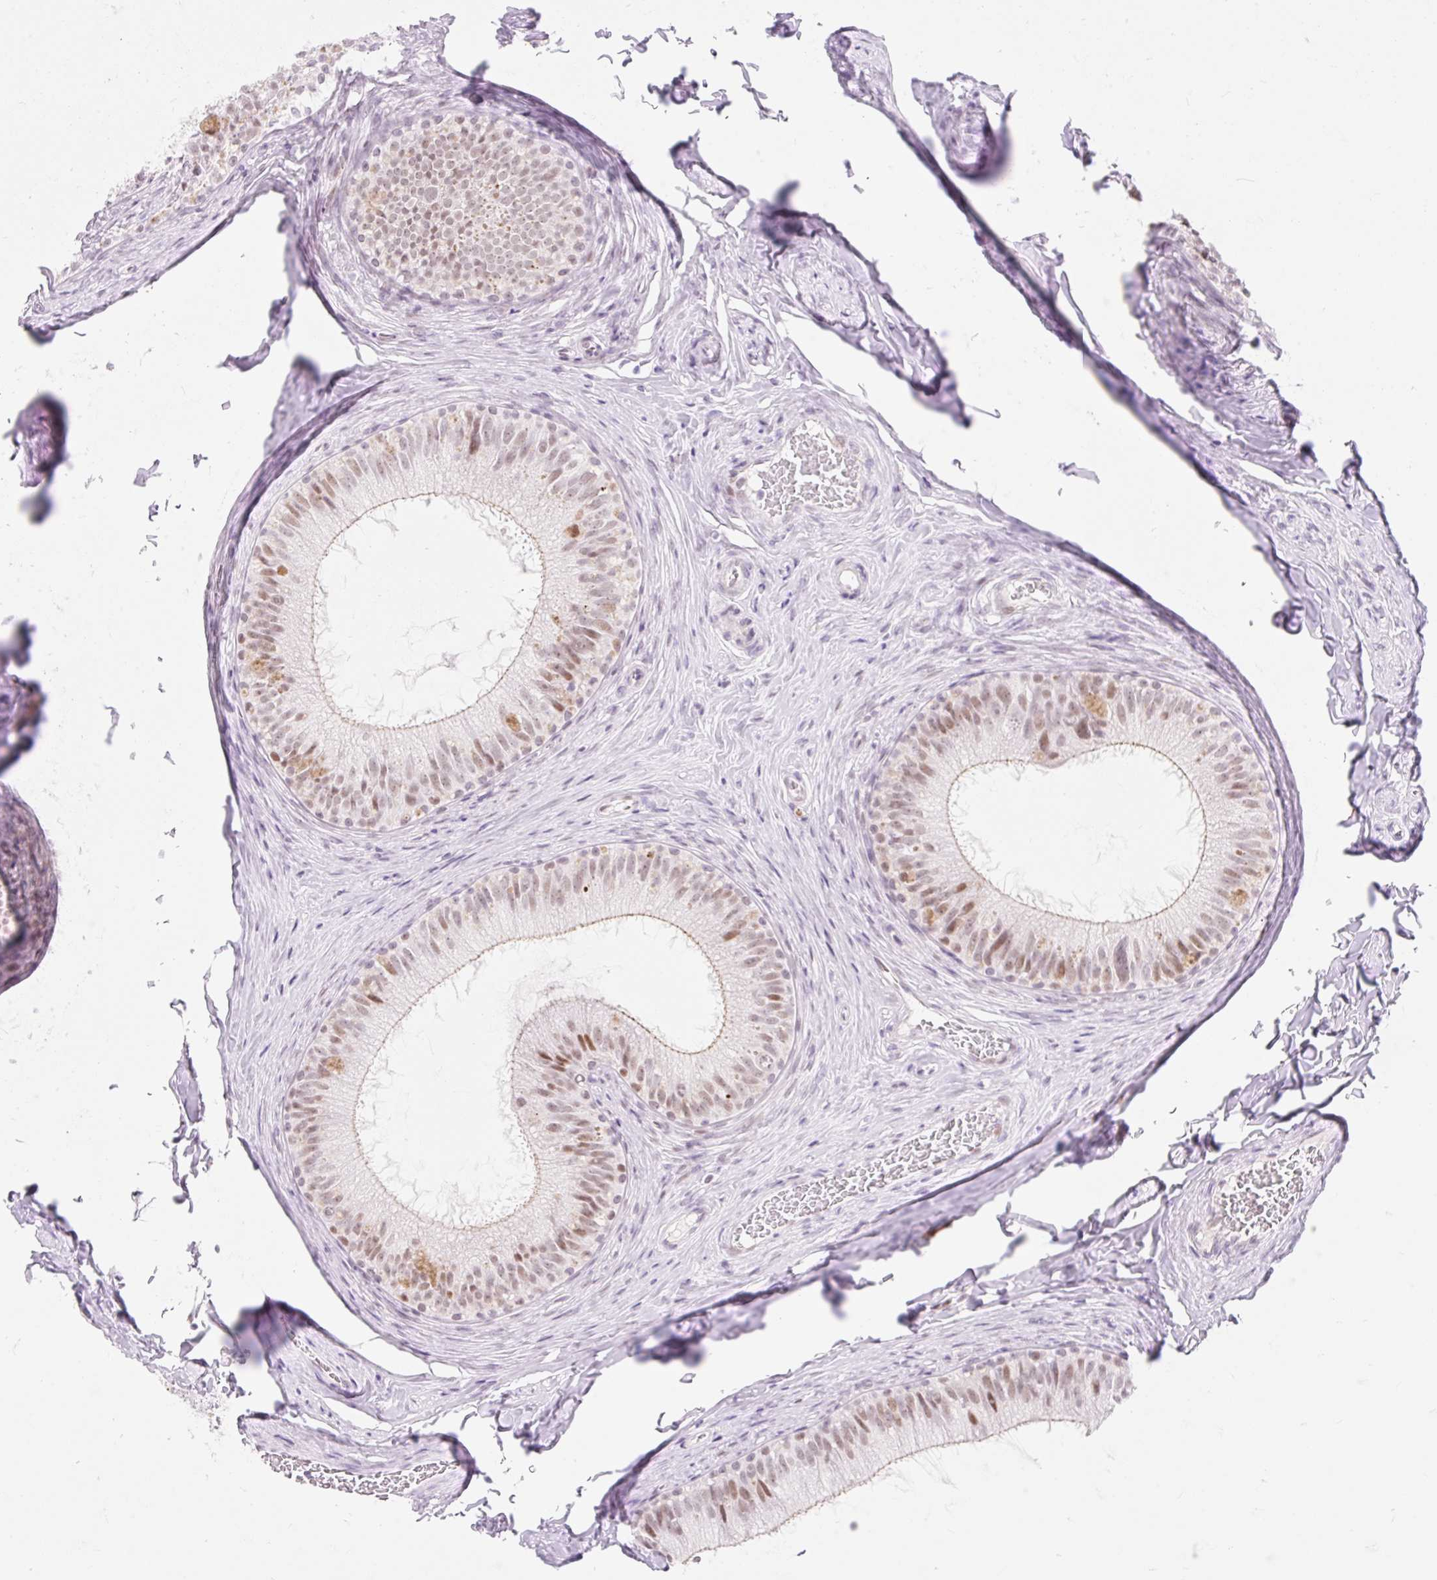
{"staining": {"intensity": "moderate", "quantity": ">75%", "location": "nuclear"}, "tissue": "epididymis", "cell_type": "Glandular cells", "image_type": "normal", "snomed": [{"axis": "morphology", "description": "Normal tissue, NOS"}, {"axis": "topography", "description": "Epididymis"}], "caption": "A micrograph showing moderate nuclear expression in about >75% of glandular cells in benign epididymis, as visualized by brown immunohistochemical staining.", "gene": "H2BW1", "patient": {"sex": "male", "age": 34}}